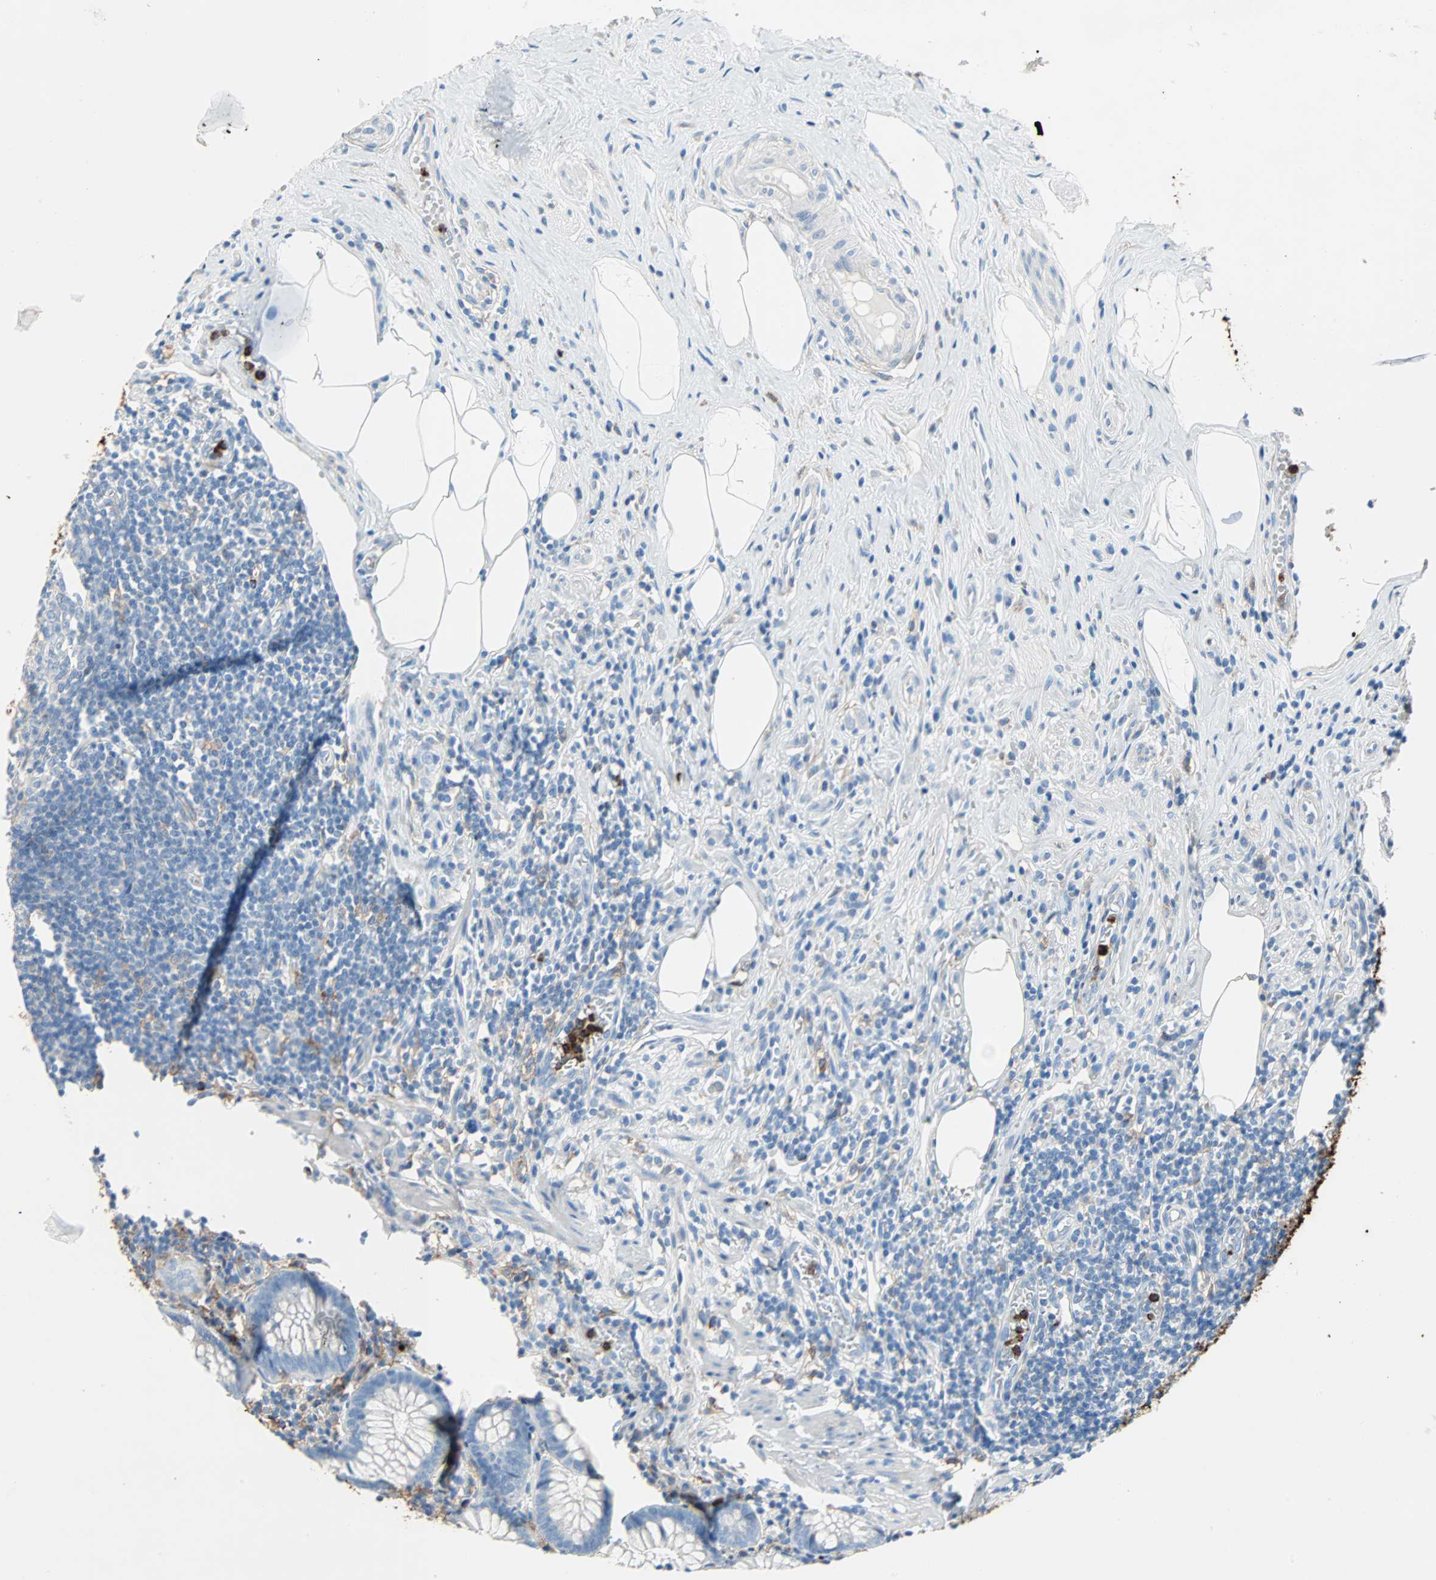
{"staining": {"intensity": "negative", "quantity": "none", "location": "none"}, "tissue": "appendix", "cell_type": "Glandular cells", "image_type": "normal", "snomed": [{"axis": "morphology", "description": "Normal tissue, NOS"}, {"axis": "topography", "description": "Appendix"}], "caption": "Appendix was stained to show a protein in brown. There is no significant expression in glandular cells.", "gene": "CLEC4A", "patient": {"sex": "male", "age": 38}}